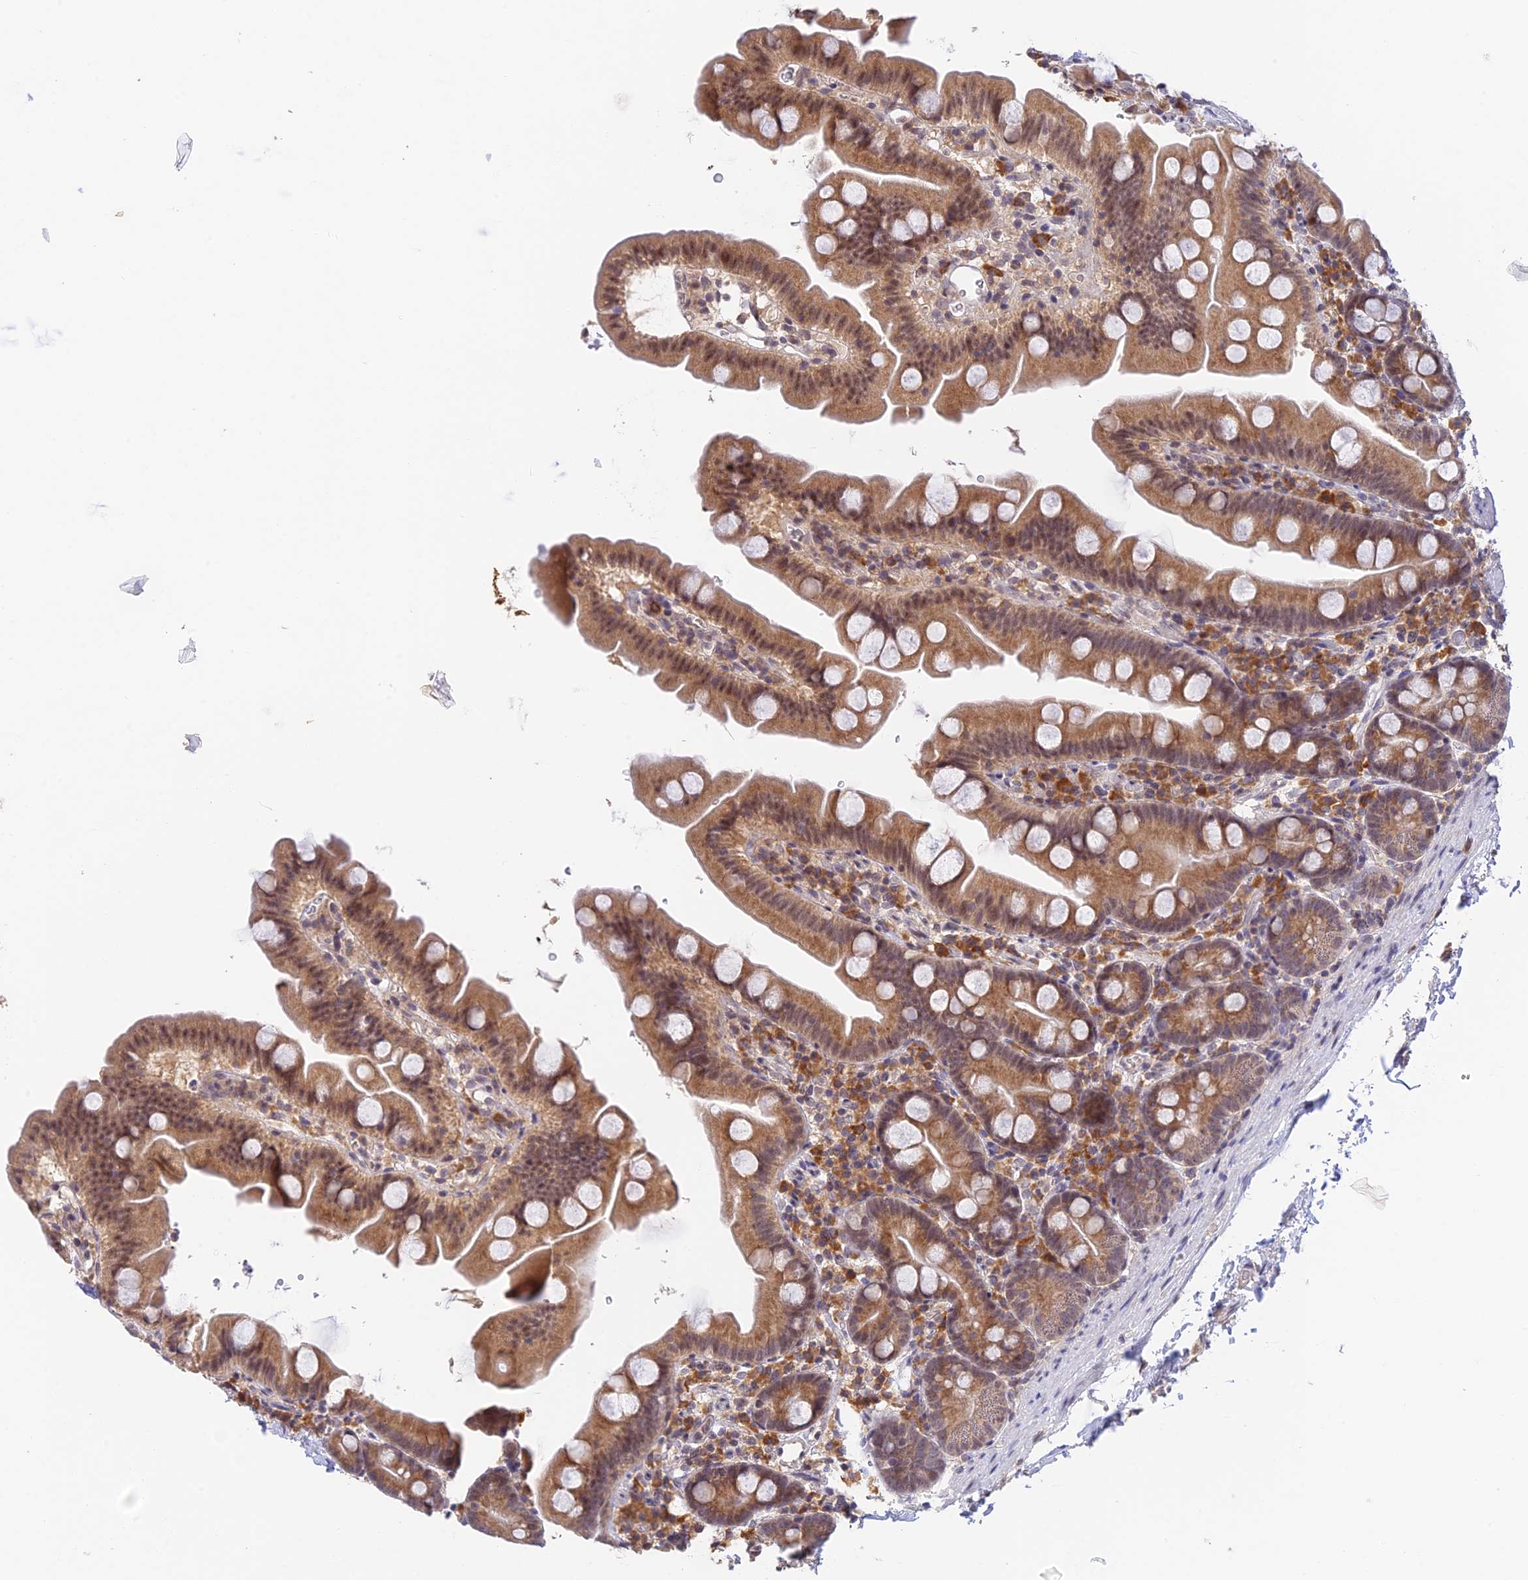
{"staining": {"intensity": "moderate", "quantity": ">75%", "location": "cytoplasmic/membranous,nuclear"}, "tissue": "small intestine", "cell_type": "Glandular cells", "image_type": "normal", "snomed": [{"axis": "morphology", "description": "Normal tissue, NOS"}, {"axis": "topography", "description": "Small intestine"}], "caption": "Protein staining by IHC reveals moderate cytoplasmic/membranous,nuclear positivity in about >75% of glandular cells in unremarkable small intestine.", "gene": "PEX16", "patient": {"sex": "female", "age": 68}}